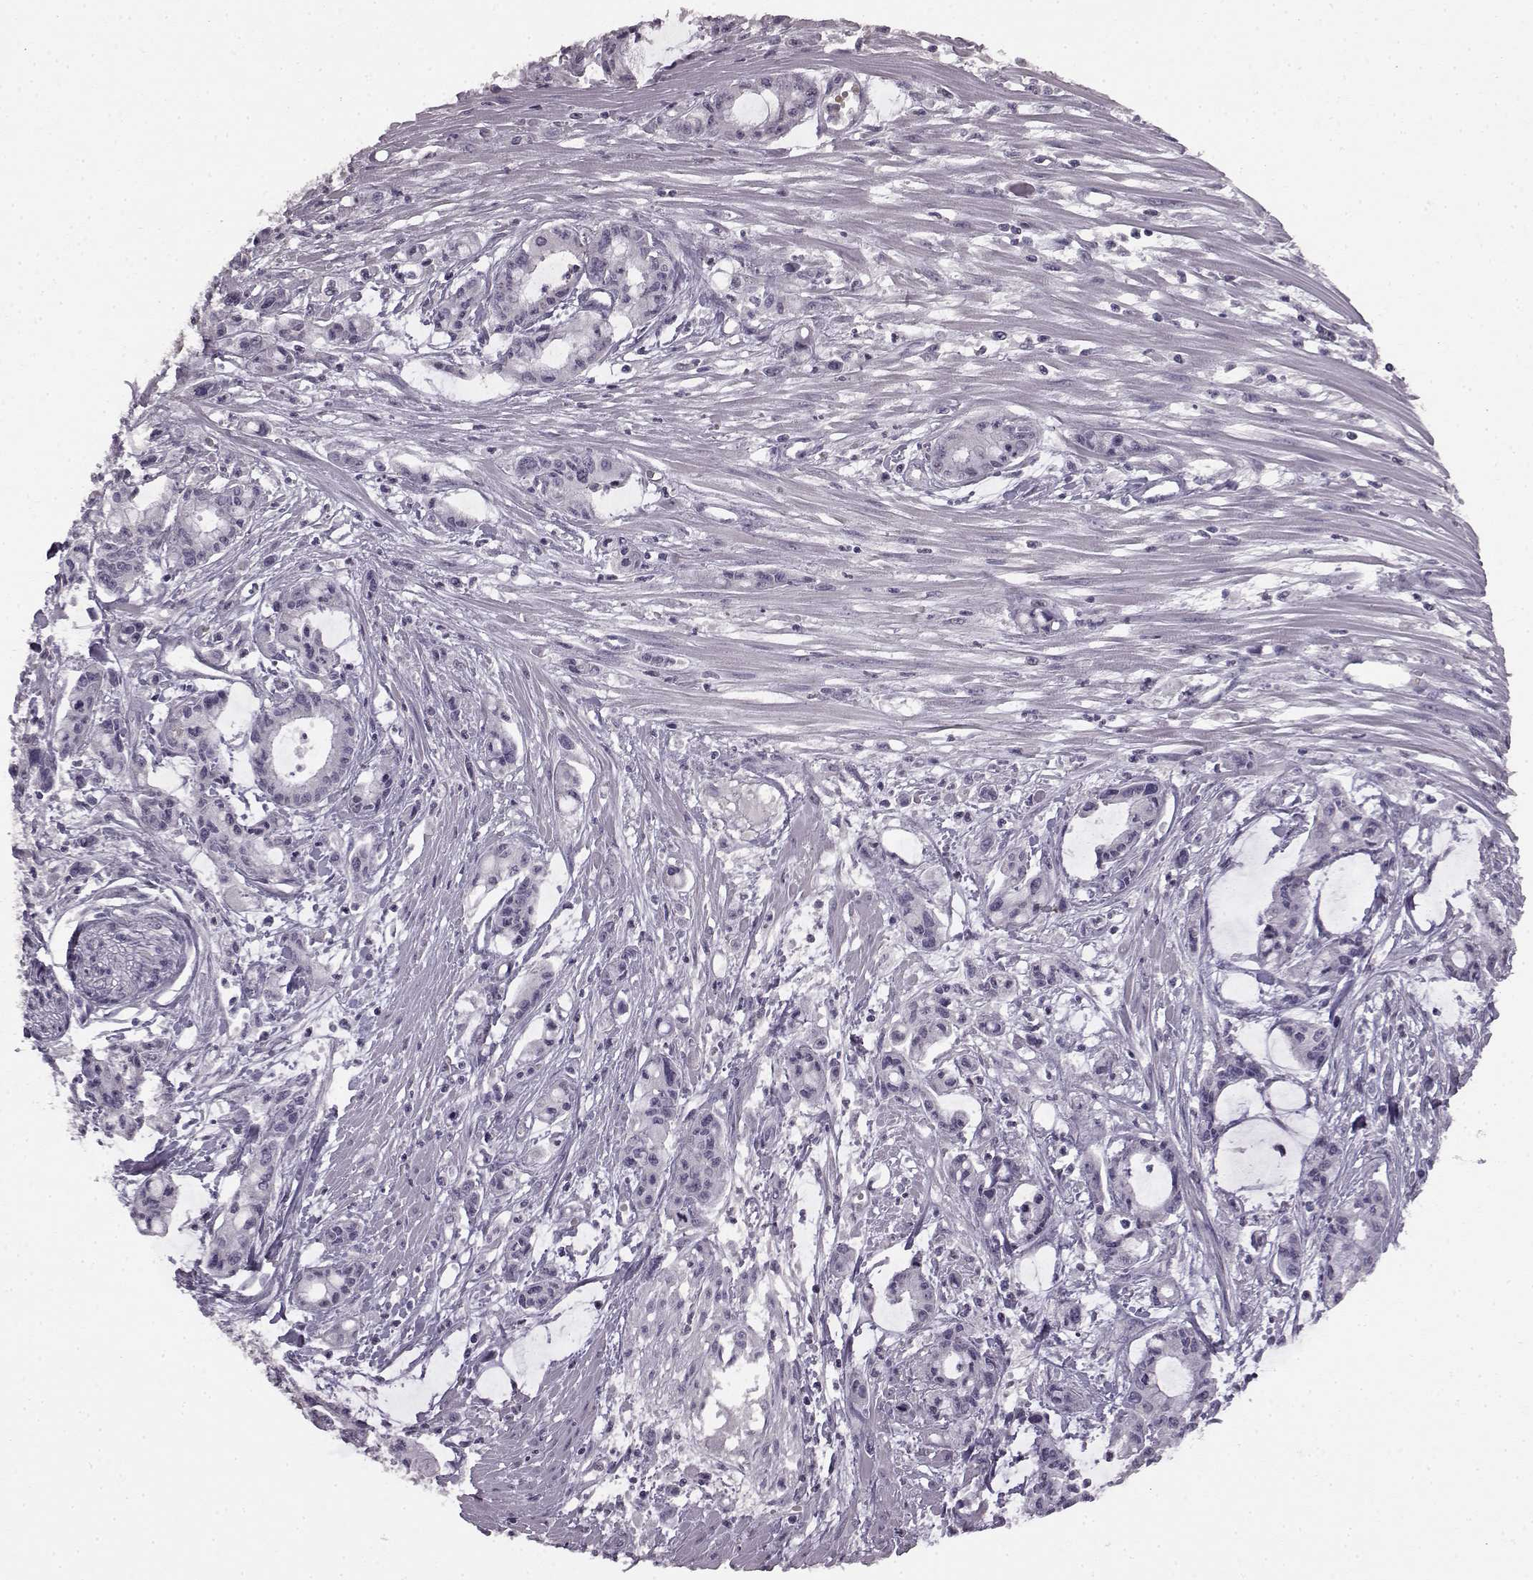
{"staining": {"intensity": "negative", "quantity": "none", "location": "none"}, "tissue": "pancreatic cancer", "cell_type": "Tumor cells", "image_type": "cancer", "snomed": [{"axis": "morphology", "description": "Adenocarcinoma, NOS"}, {"axis": "topography", "description": "Pancreas"}], "caption": "There is no significant expression in tumor cells of pancreatic cancer (adenocarcinoma).", "gene": "LHB", "patient": {"sex": "male", "age": 48}}